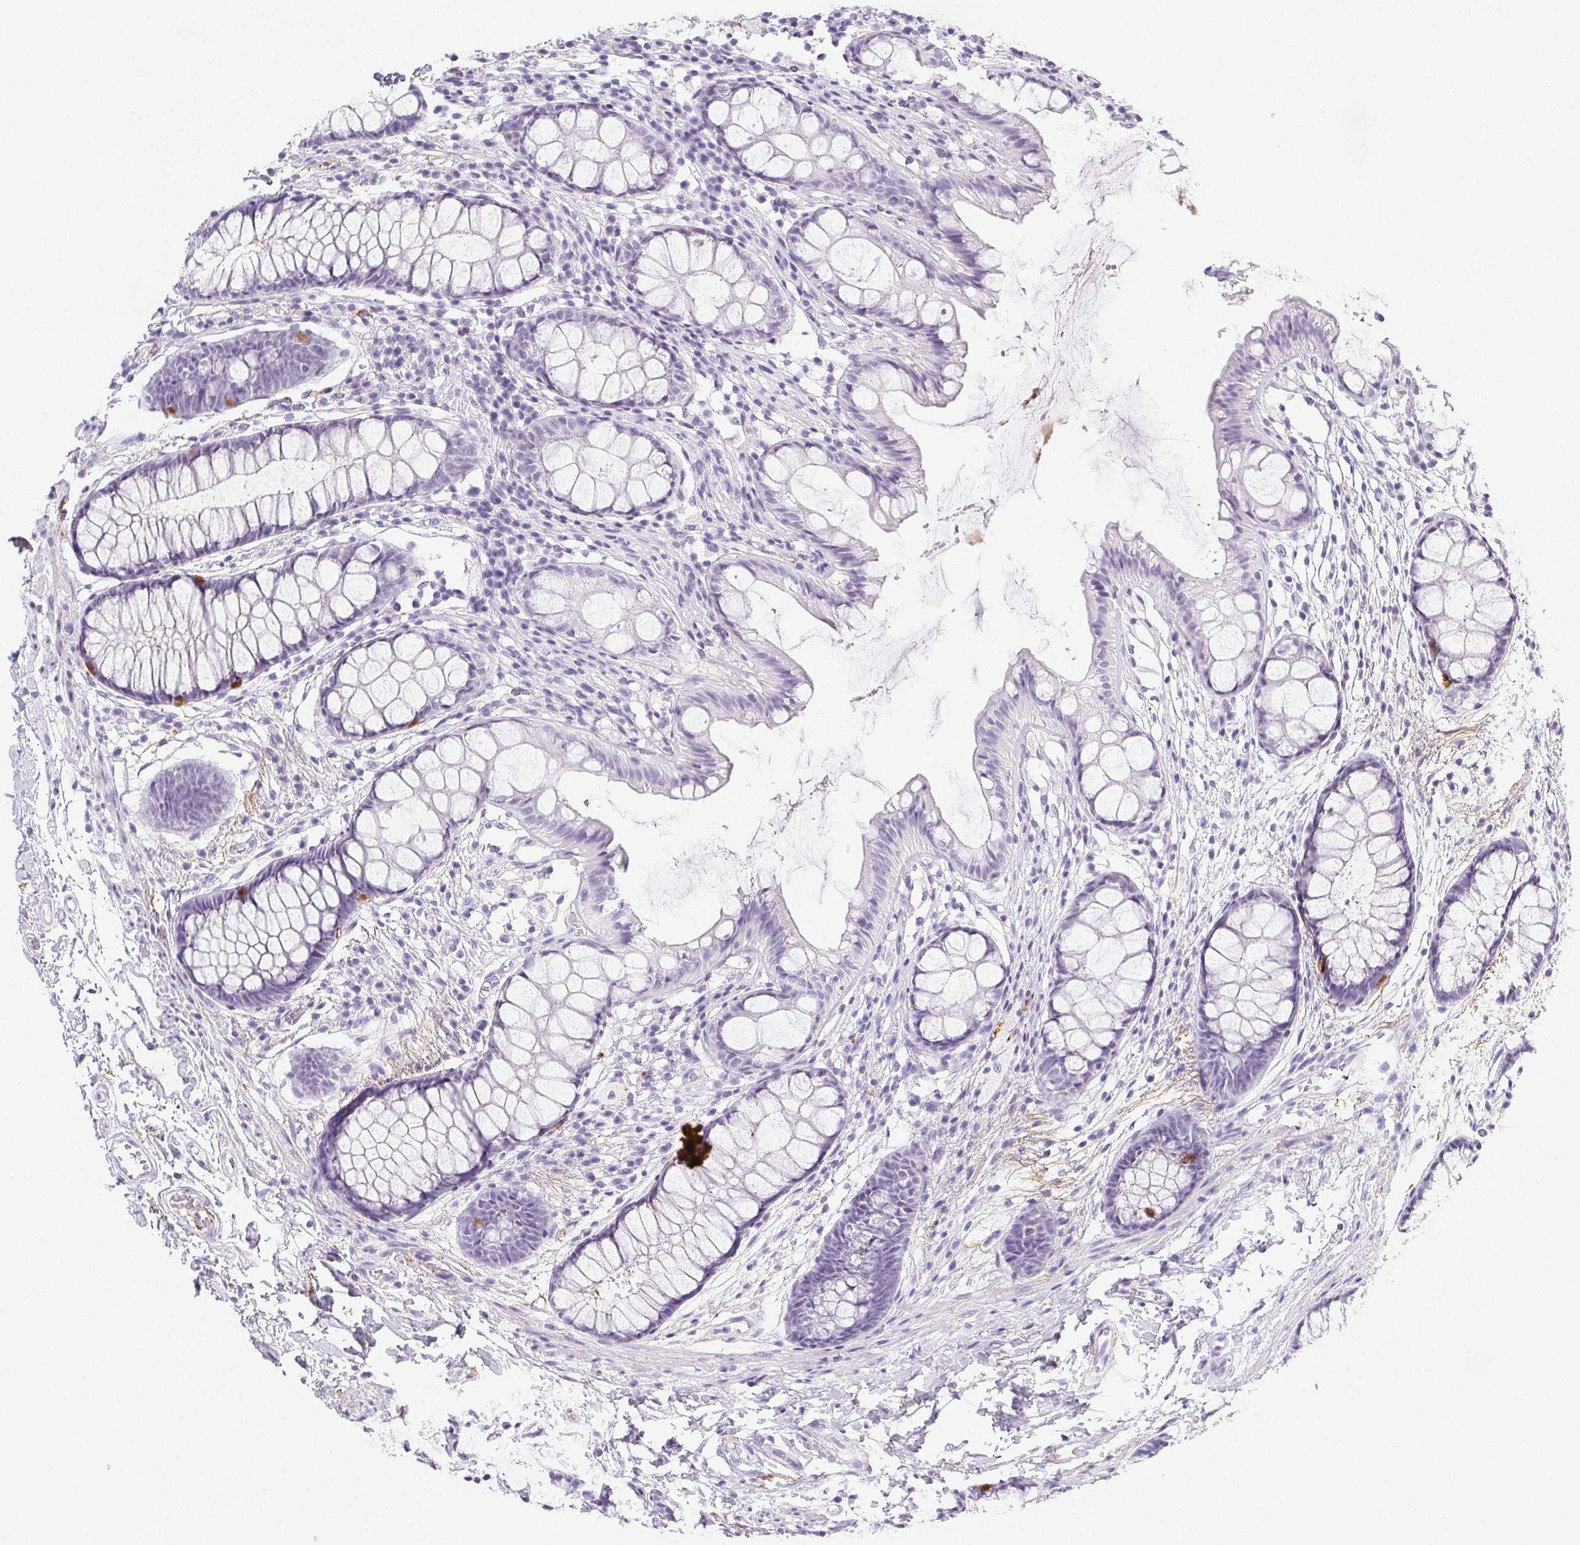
{"staining": {"intensity": "moderate", "quantity": "<25%", "location": "cytoplasmic/membranous"}, "tissue": "rectum", "cell_type": "Glandular cells", "image_type": "normal", "snomed": [{"axis": "morphology", "description": "Normal tissue, NOS"}, {"axis": "topography", "description": "Rectum"}], "caption": "This is a histology image of immunohistochemistry (IHC) staining of normal rectum, which shows moderate positivity in the cytoplasmic/membranous of glandular cells.", "gene": "VTN", "patient": {"sex": "female", "age": 62}}